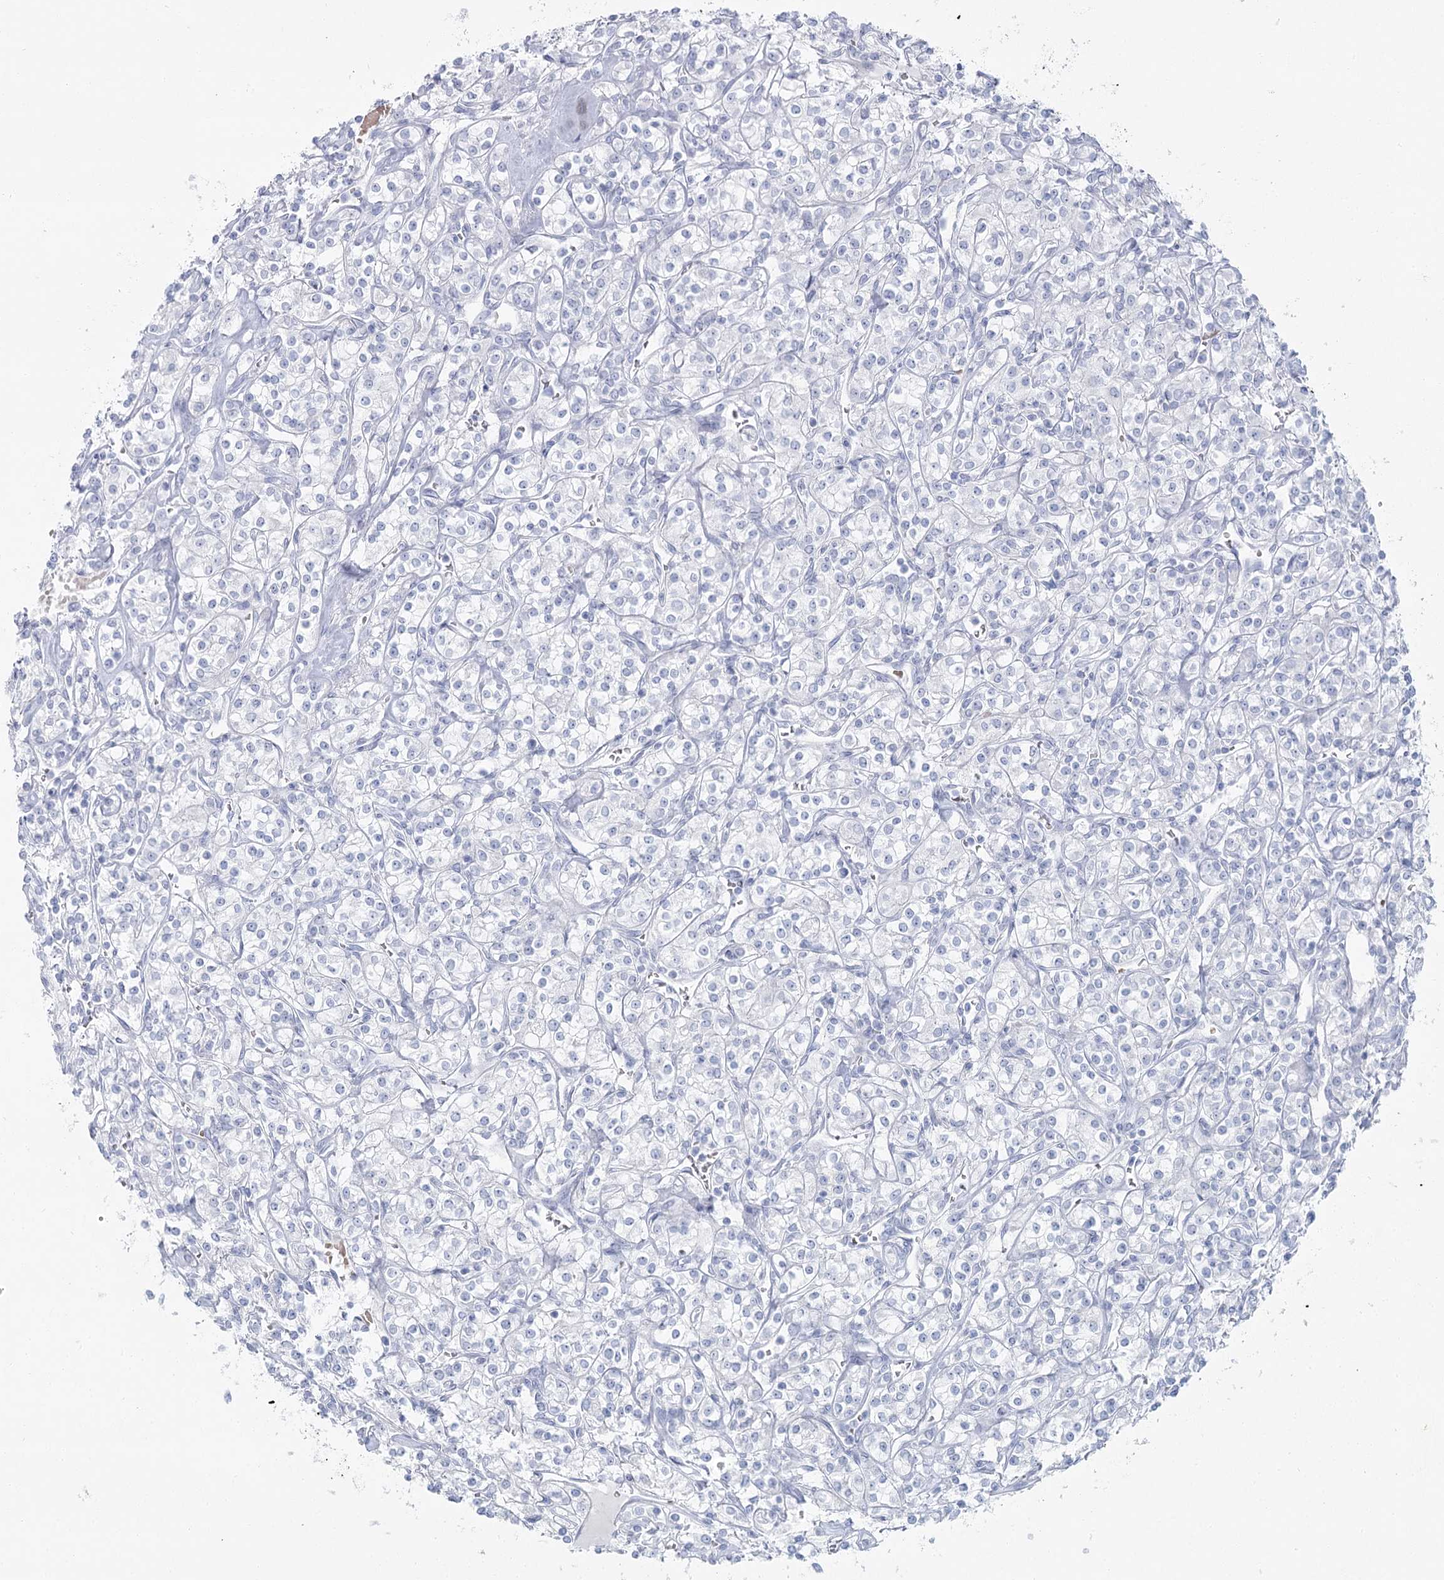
{"staining": {"intensity": "negative", "quantity": "none", "location": "none"}, "tissue": "renal cancer", "cell_type": "Tumor cells", "image_type": "cancer", "snomed": [{"axis": "morphology", "description": "Adenocarcinoma, NOS"}, {"axis": "topography", "description": "Kidney"}], "caption": "There is no significant expression in tumor cells of renal adenocarcinoma.", "gene": "IFIT5", "patient": {"sex": "male", "age": 77}}